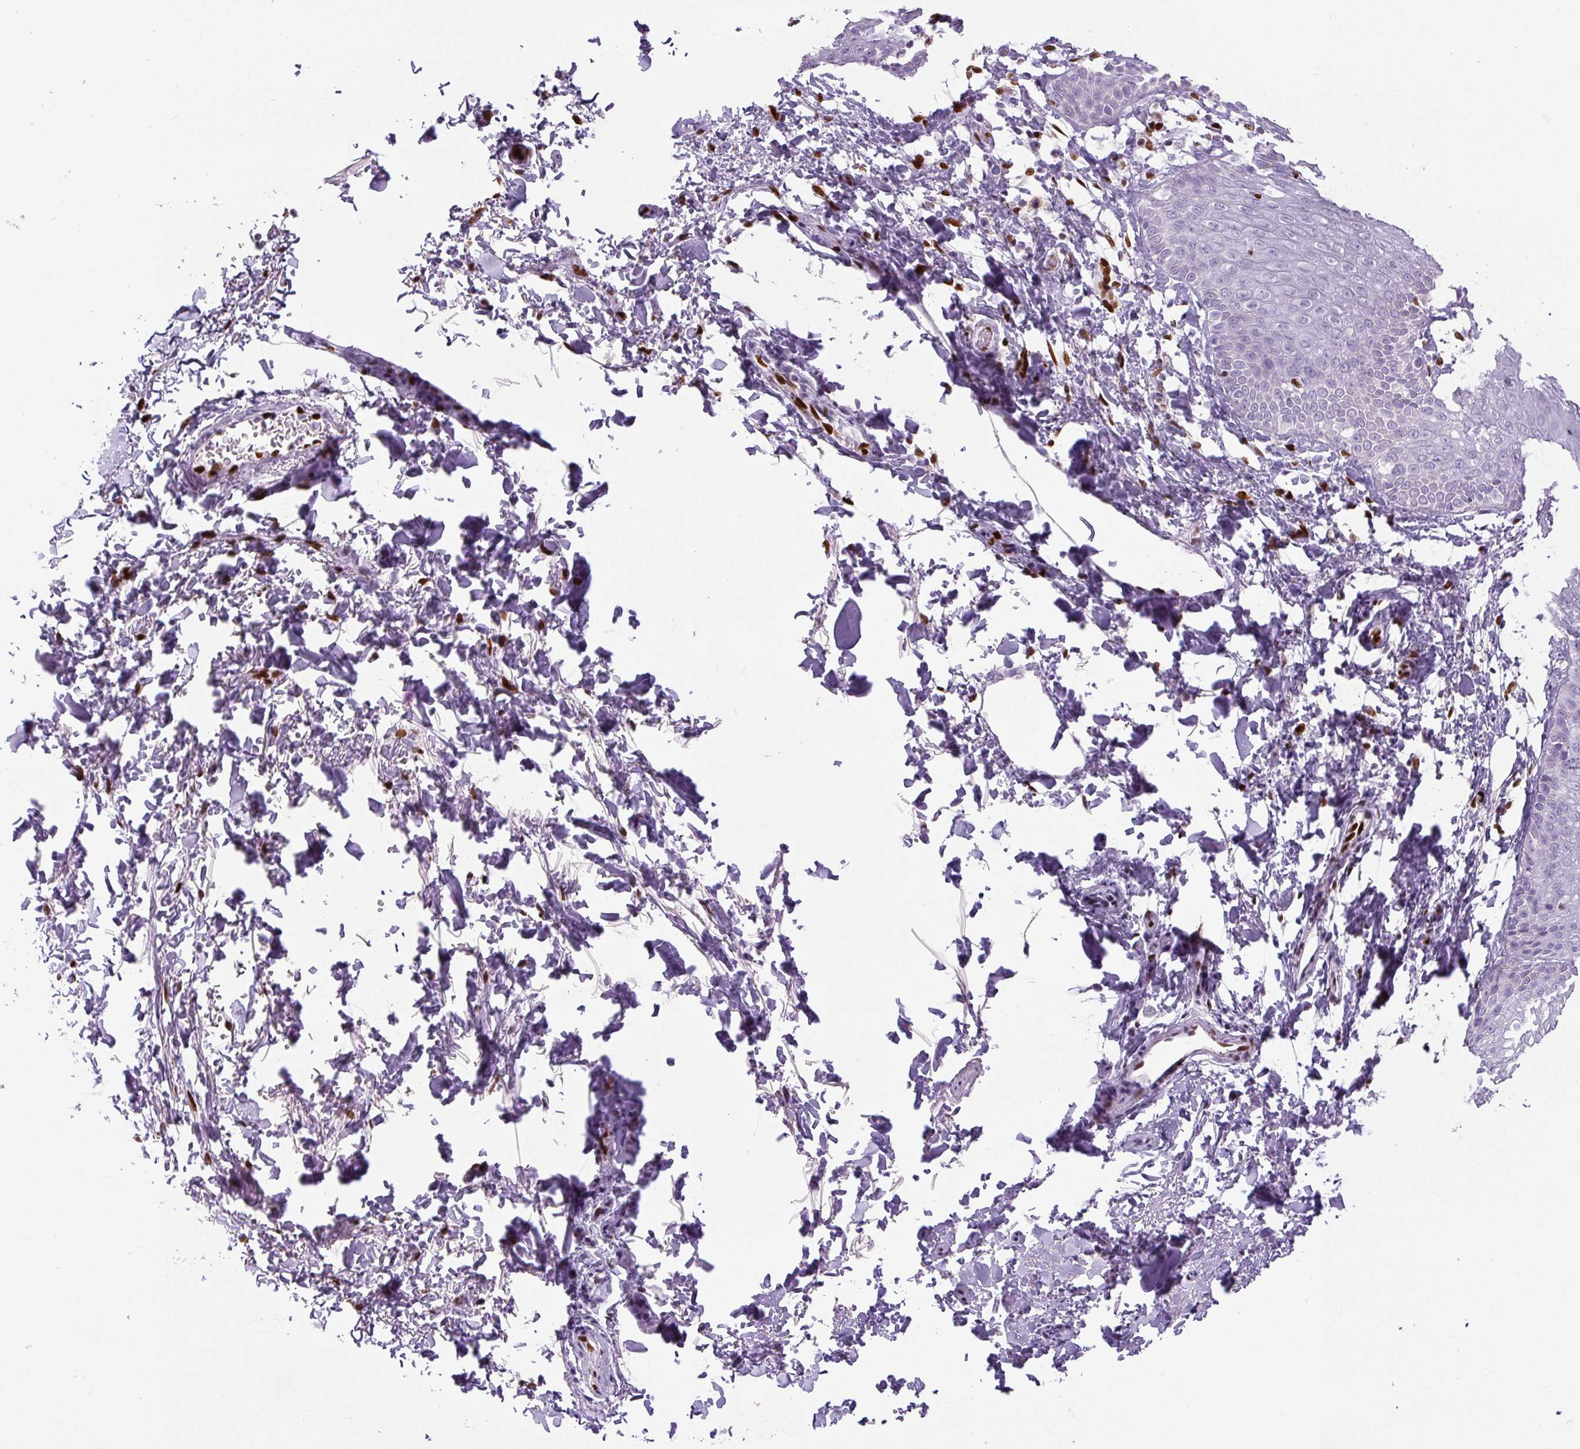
{"staining": {"intensity": "negative", "quantity": "none", "location": "none"}, "tissue": "skin", "cell_type": "Epidermal cells", "image_type": "normal", "snomed": [{"axis": "morphology", "description": "Normal tissue, NOS"}, {"axis": "topography", "description": "Peripheral nerve tissue"}], "caption": "The histopathology image demonstrates no staining of epidermal cells in unremarkable skin.", "gene": "ZEB1", "patient": {"sex": "male", "age": 51}}